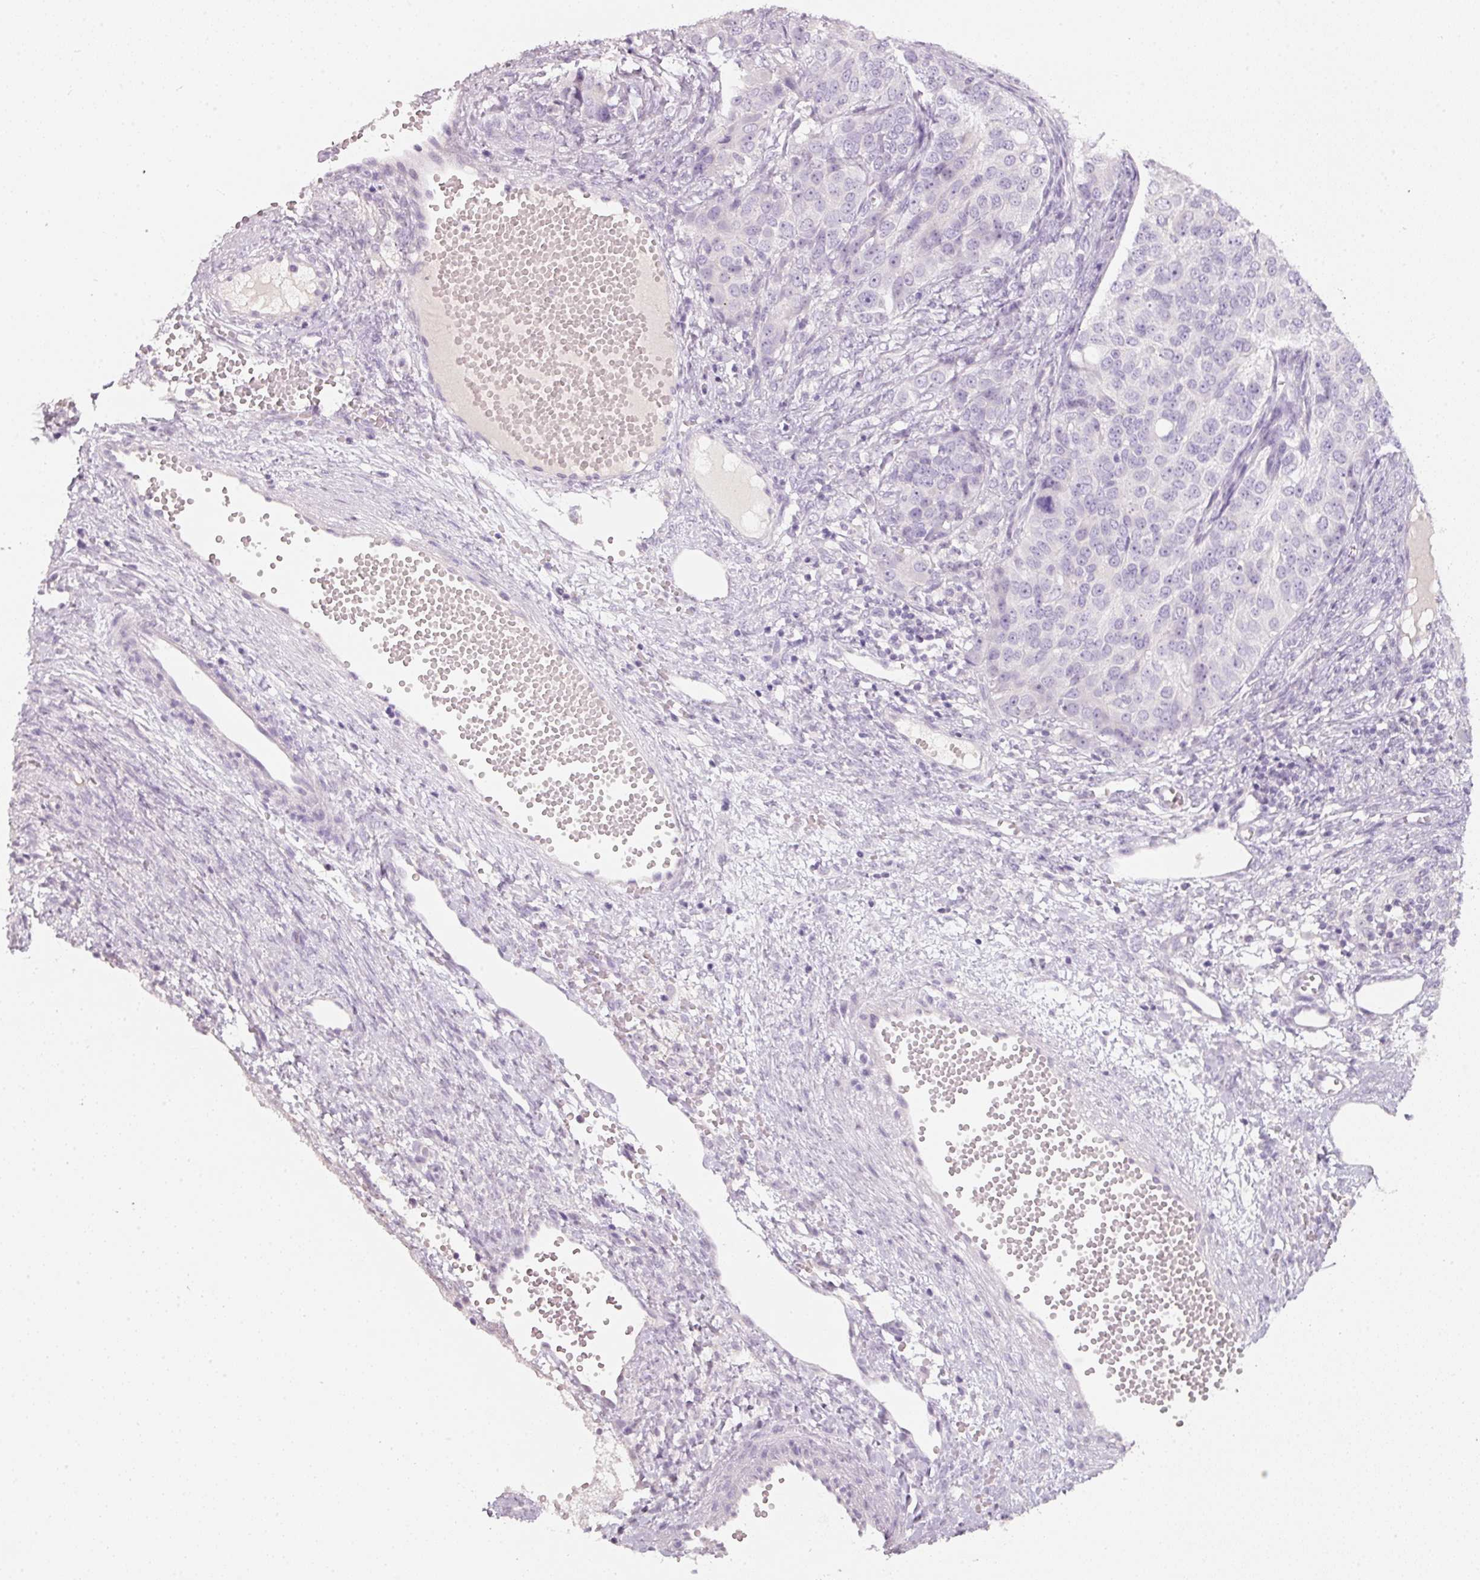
{"staining": {"intensity": "negative", "quantity": "none", "location": "none"}, "tissue": "ovarian cancer", "cell_type": "Tumor cells", "image_type": "cancer", "snomed": [{"axis": "morphology", "description": "Carcinoma, endometroid"}, {"axis": "topography", "description": "Ovary"}], "caption": "Human ovarian cancer (endometroid carcinoma) stained for a protein using IHC shows no expression in tumor cells.", "gene": "ENSG00000206549", "patient": {"sex": "female", "age": 51}}